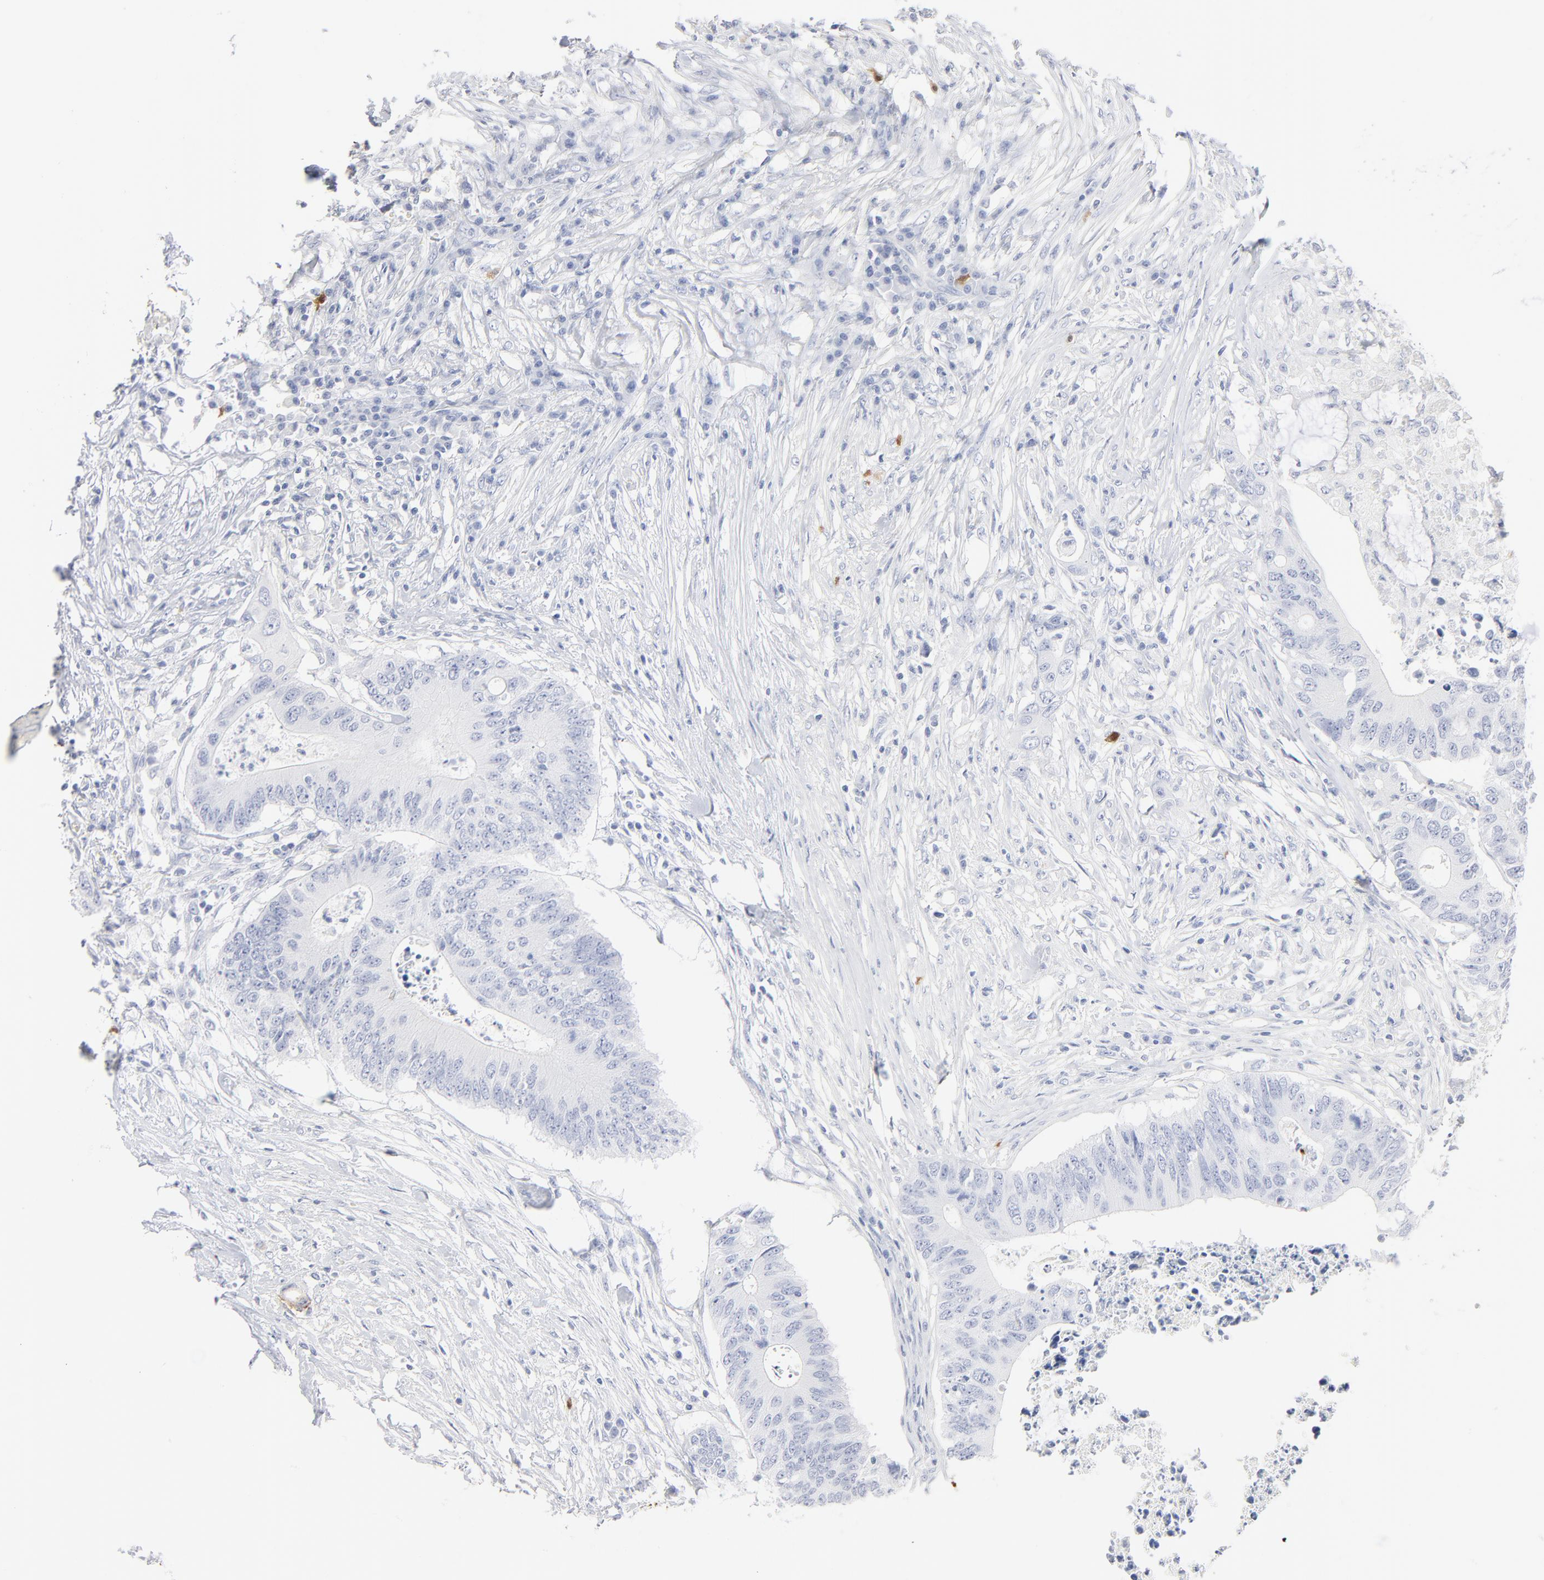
{"staining": {"intensity": "negative", "quantity": "none", "location": "none"}, "tissue": "colorectal cancer", "cell_type": "Tumor cells", "image_type": "cancer", "snomed": [{"axis": "morphology", "description": "Adenocarcinoma, NOS"}, {"axis": "topography", "description": "Colon"}], "caption": "A photomicrograph of human colorectal cancer is negative for staining in tumor cells.", "gene": "AGTR1", "patient": {"sex": "male", "age": 71}}